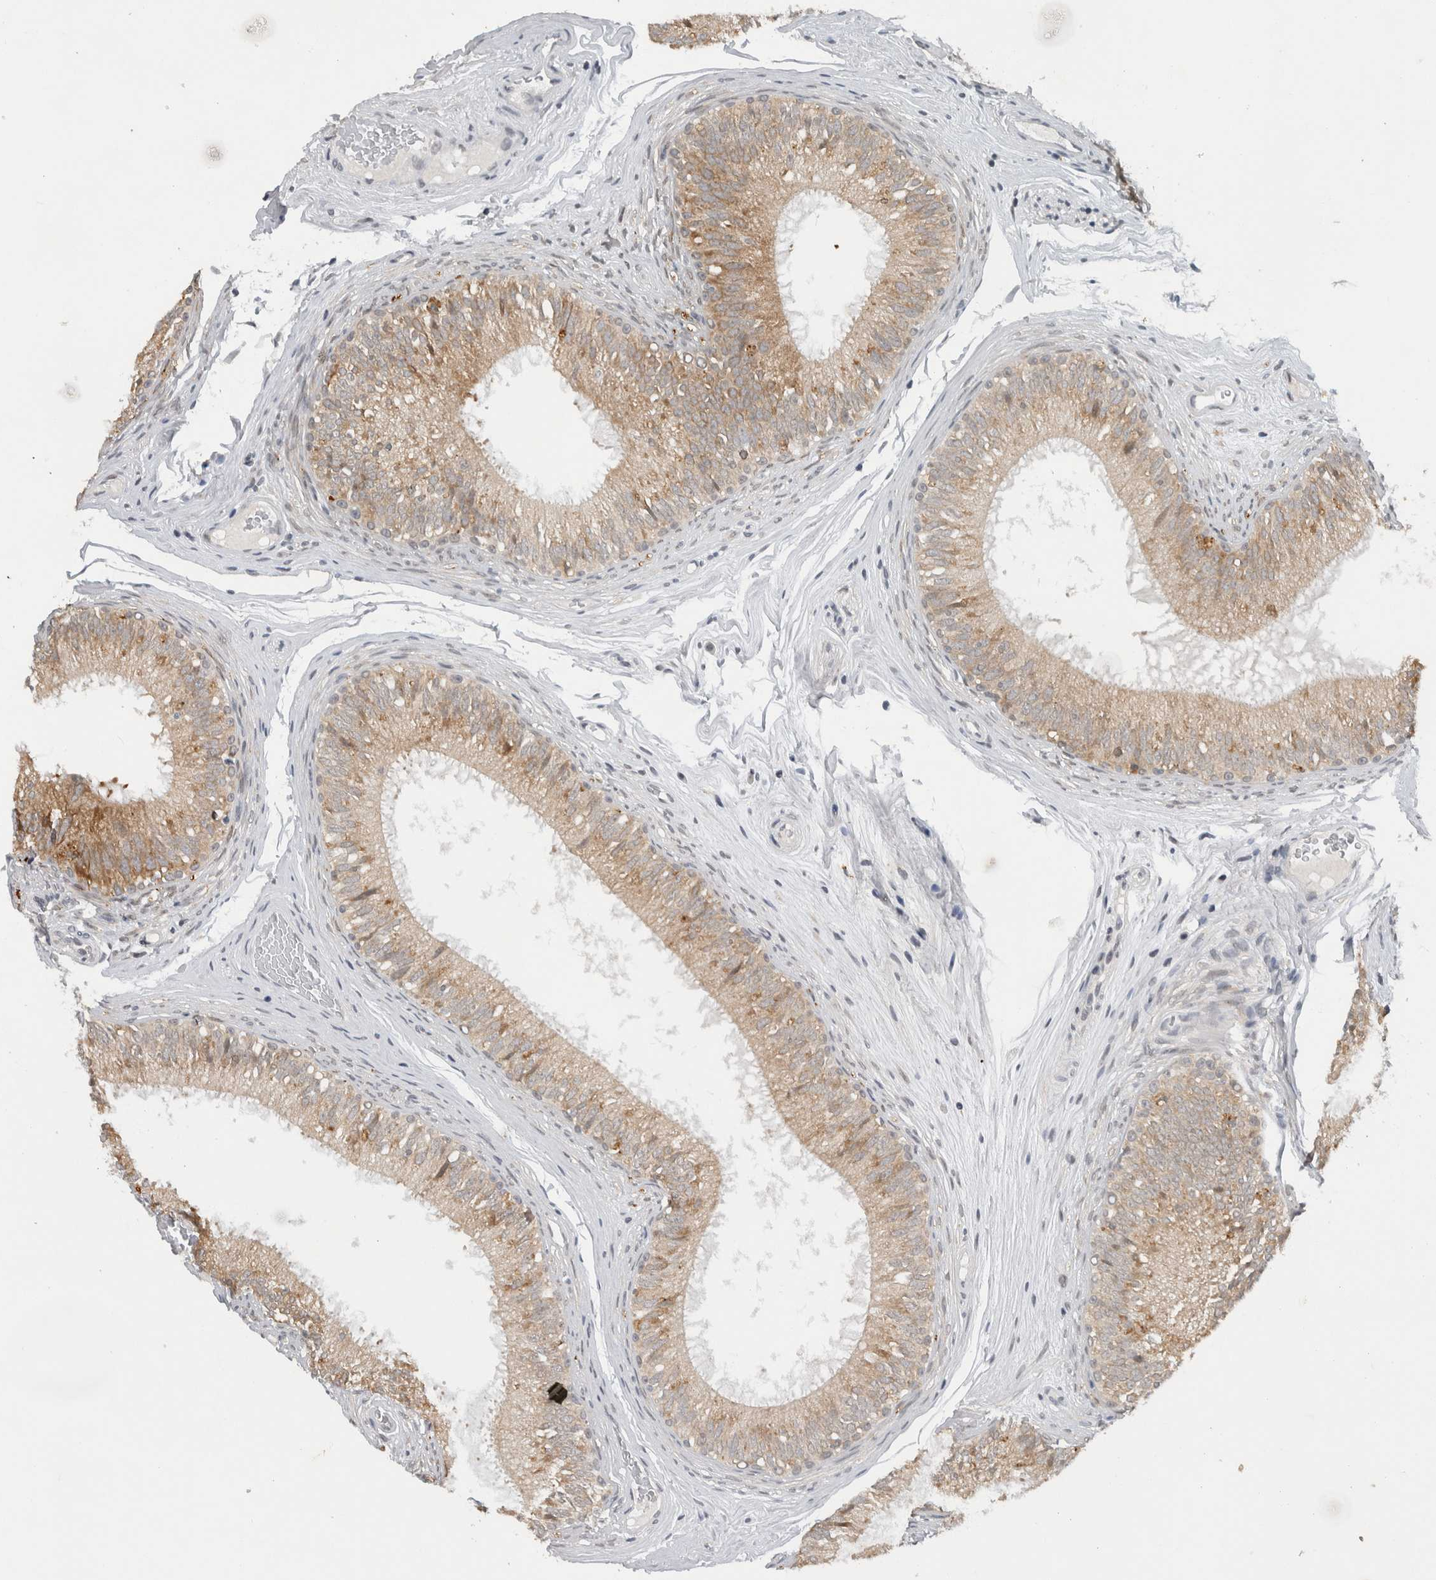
{"staining": {"intensity": "strong", "quantity": "25%-75%", "location": "cytoplasmic/membranous"}, "tissue": "epididymis", "cell_type": "Glandular cells", "image_type": "normal", "snomed": [{"axis": "morphology", "description": "Normal tissue, NOS"}, {"axis": "topography", "description": "Epididymis"}], "caption": "Immunohistochemistry (IHC) photomicrograph of benign epididymis: epididymis stained using immunohistochemistry reveals high levels of strong protein expression localized specifically in the cytoplasmic/membranous of glandular cells, appearing as a cytoplasmic/membranous brown color.", "gene": "PRXL2A", "patient": {"sex": "male", "age": 32}}